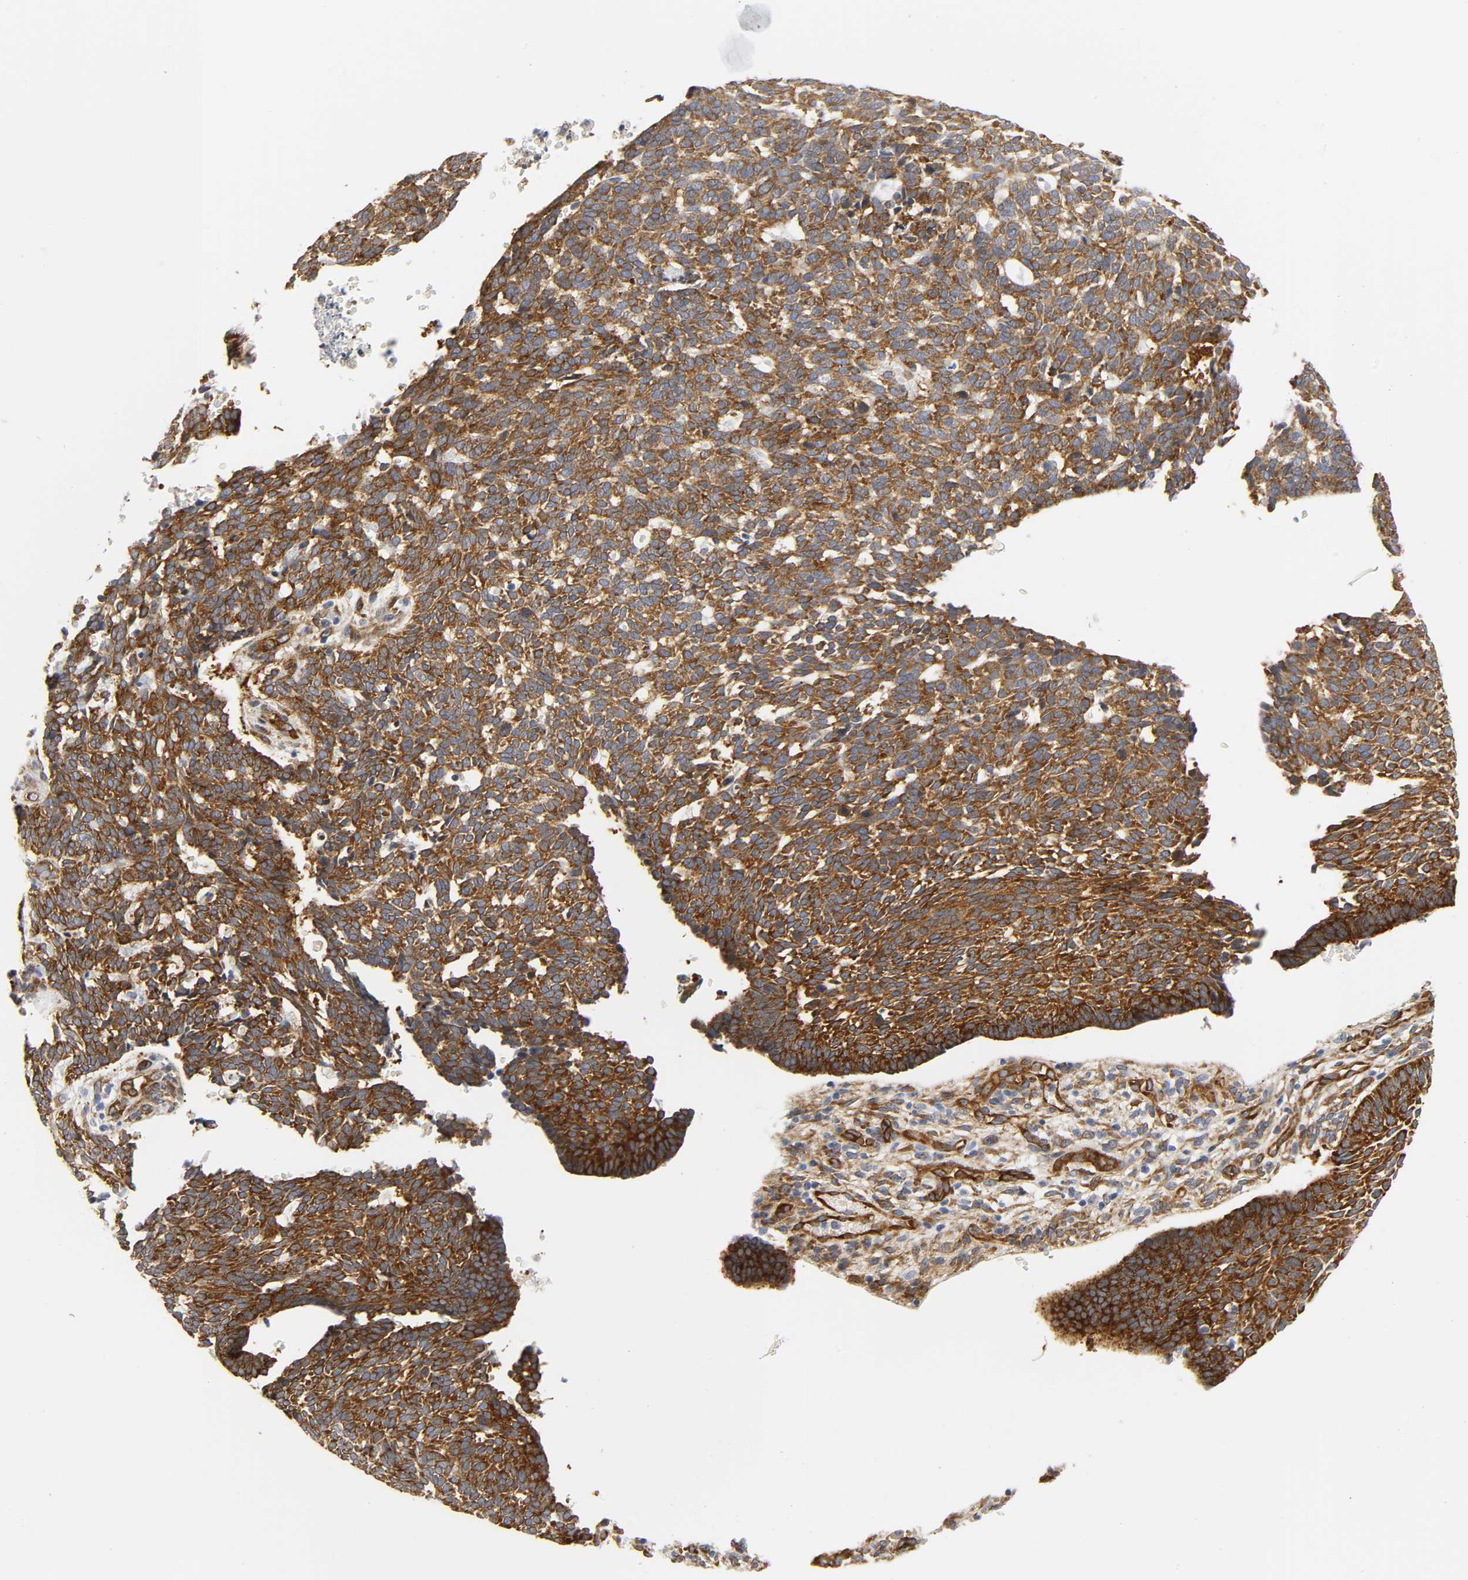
{"staining": {"intensity": "strong", "quantity": ">75%", "location": "cytoplasmic/membranous"}, "tissue": "skin cancer", "cell_type": "Tumor cells", "image_type": "cancer", "snomed": [{"axis": "morphology", "description": "Normal tissue, NOS"}, {"axis": "morphology", "description": "Basal cell carcinoma"}, {"axis": "topography", "description": "Skin"}], "caption": "Skin cancer (basal cell carcinoma) stained with immunohistochemistry shows strong cytoplasmic/membranous expression in about >75% of tumor cells.", "gene": "DOCK1", "patient": {"sex": "male", "age": 87}}